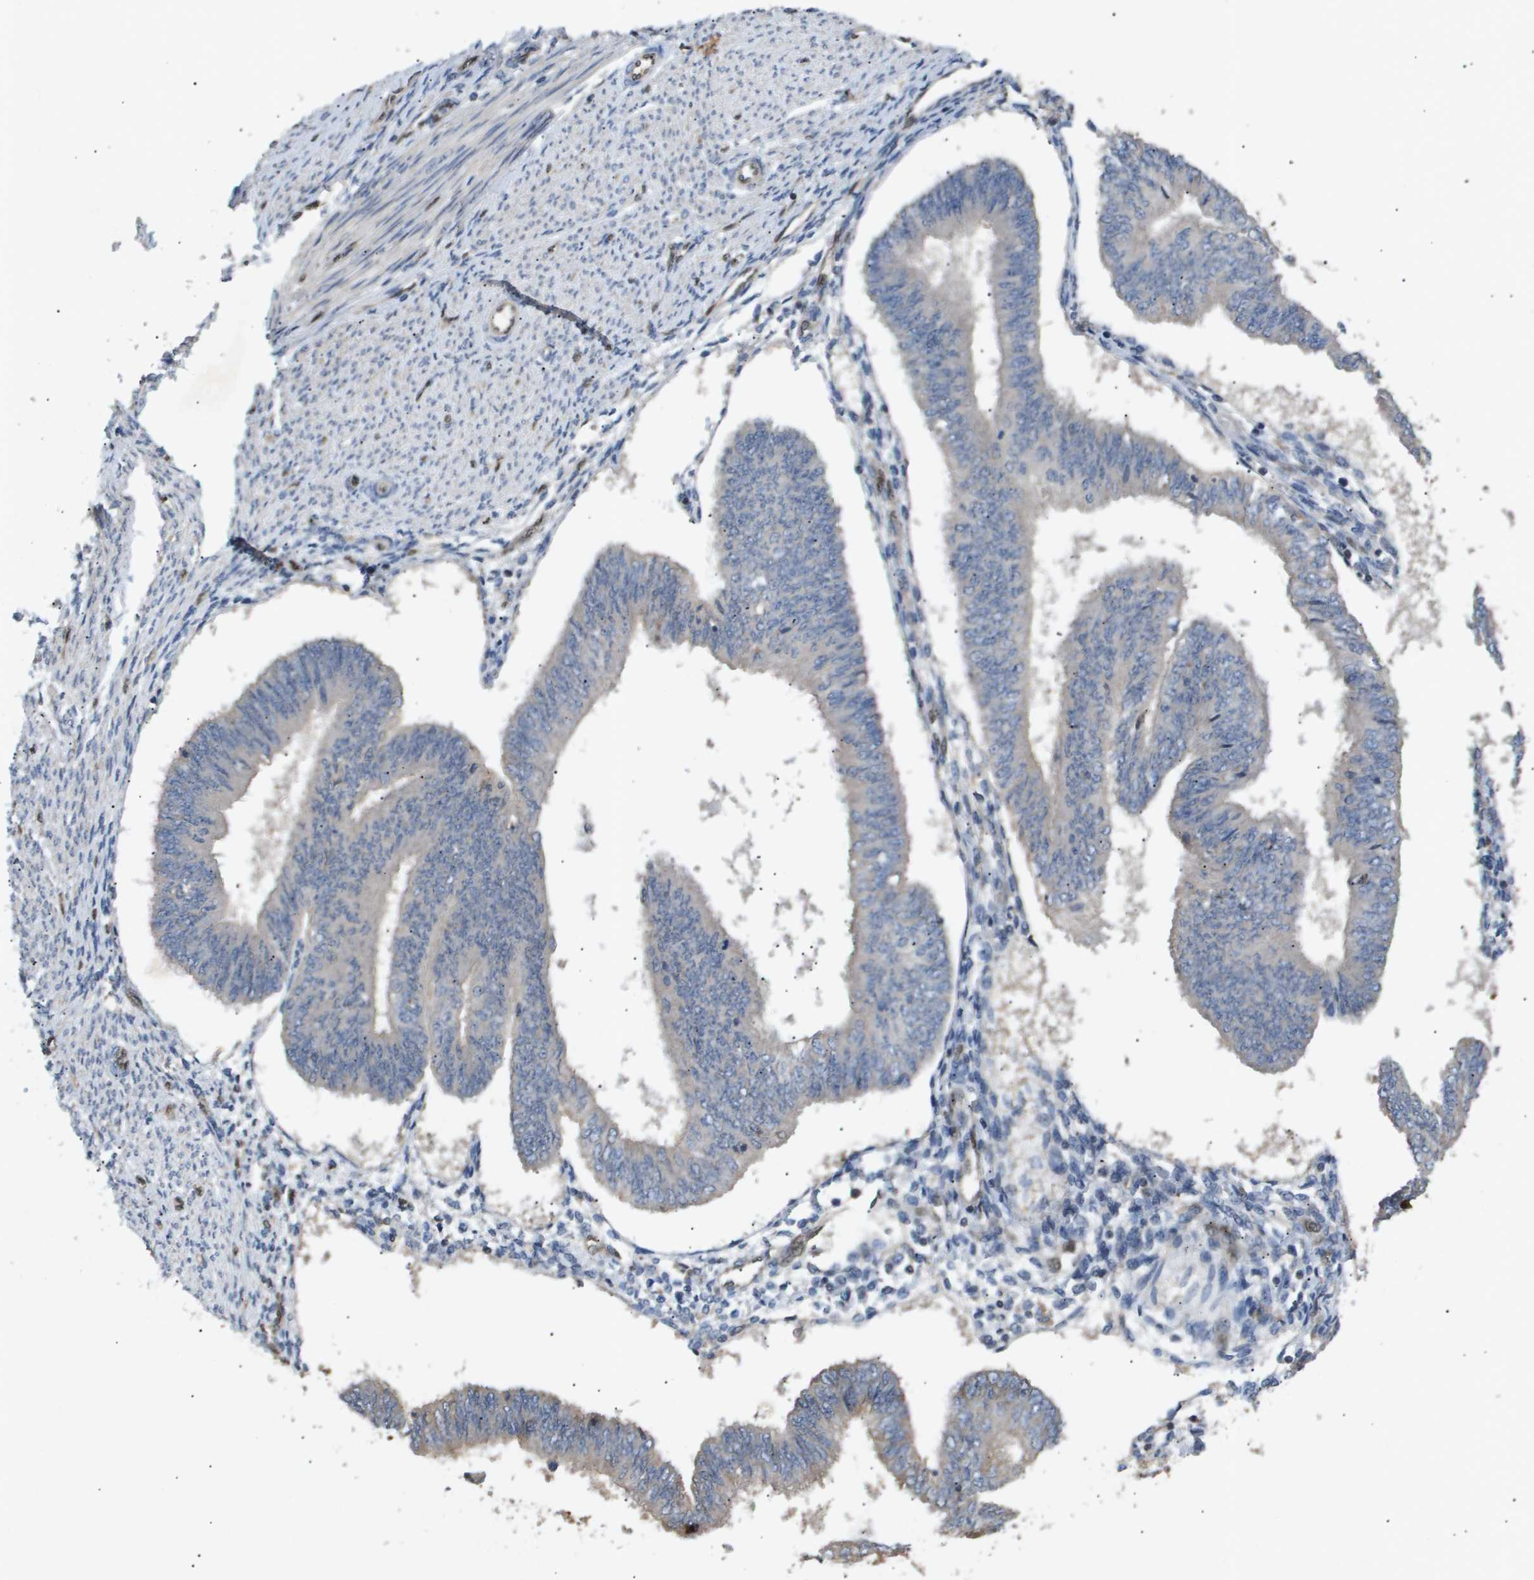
{"staining": {"intensity": "negative", "quantity": "none", "location": "none"}, "tissue": "endometrial cancer", "cell_type": "Tumor cells", "image_type": "cancer", "snomed": [{"axis": "morphology", "description": "Adenocarcinoma, NOS"}, {"axis": "topography", "description": "Endometrium"}], "caption": "Image shows no protein staining in tumor cells of endometrial cancer (adenocarcinoma) tissue.", "gene": "ERG", "patient": {"sex": "female", "age": 58}}